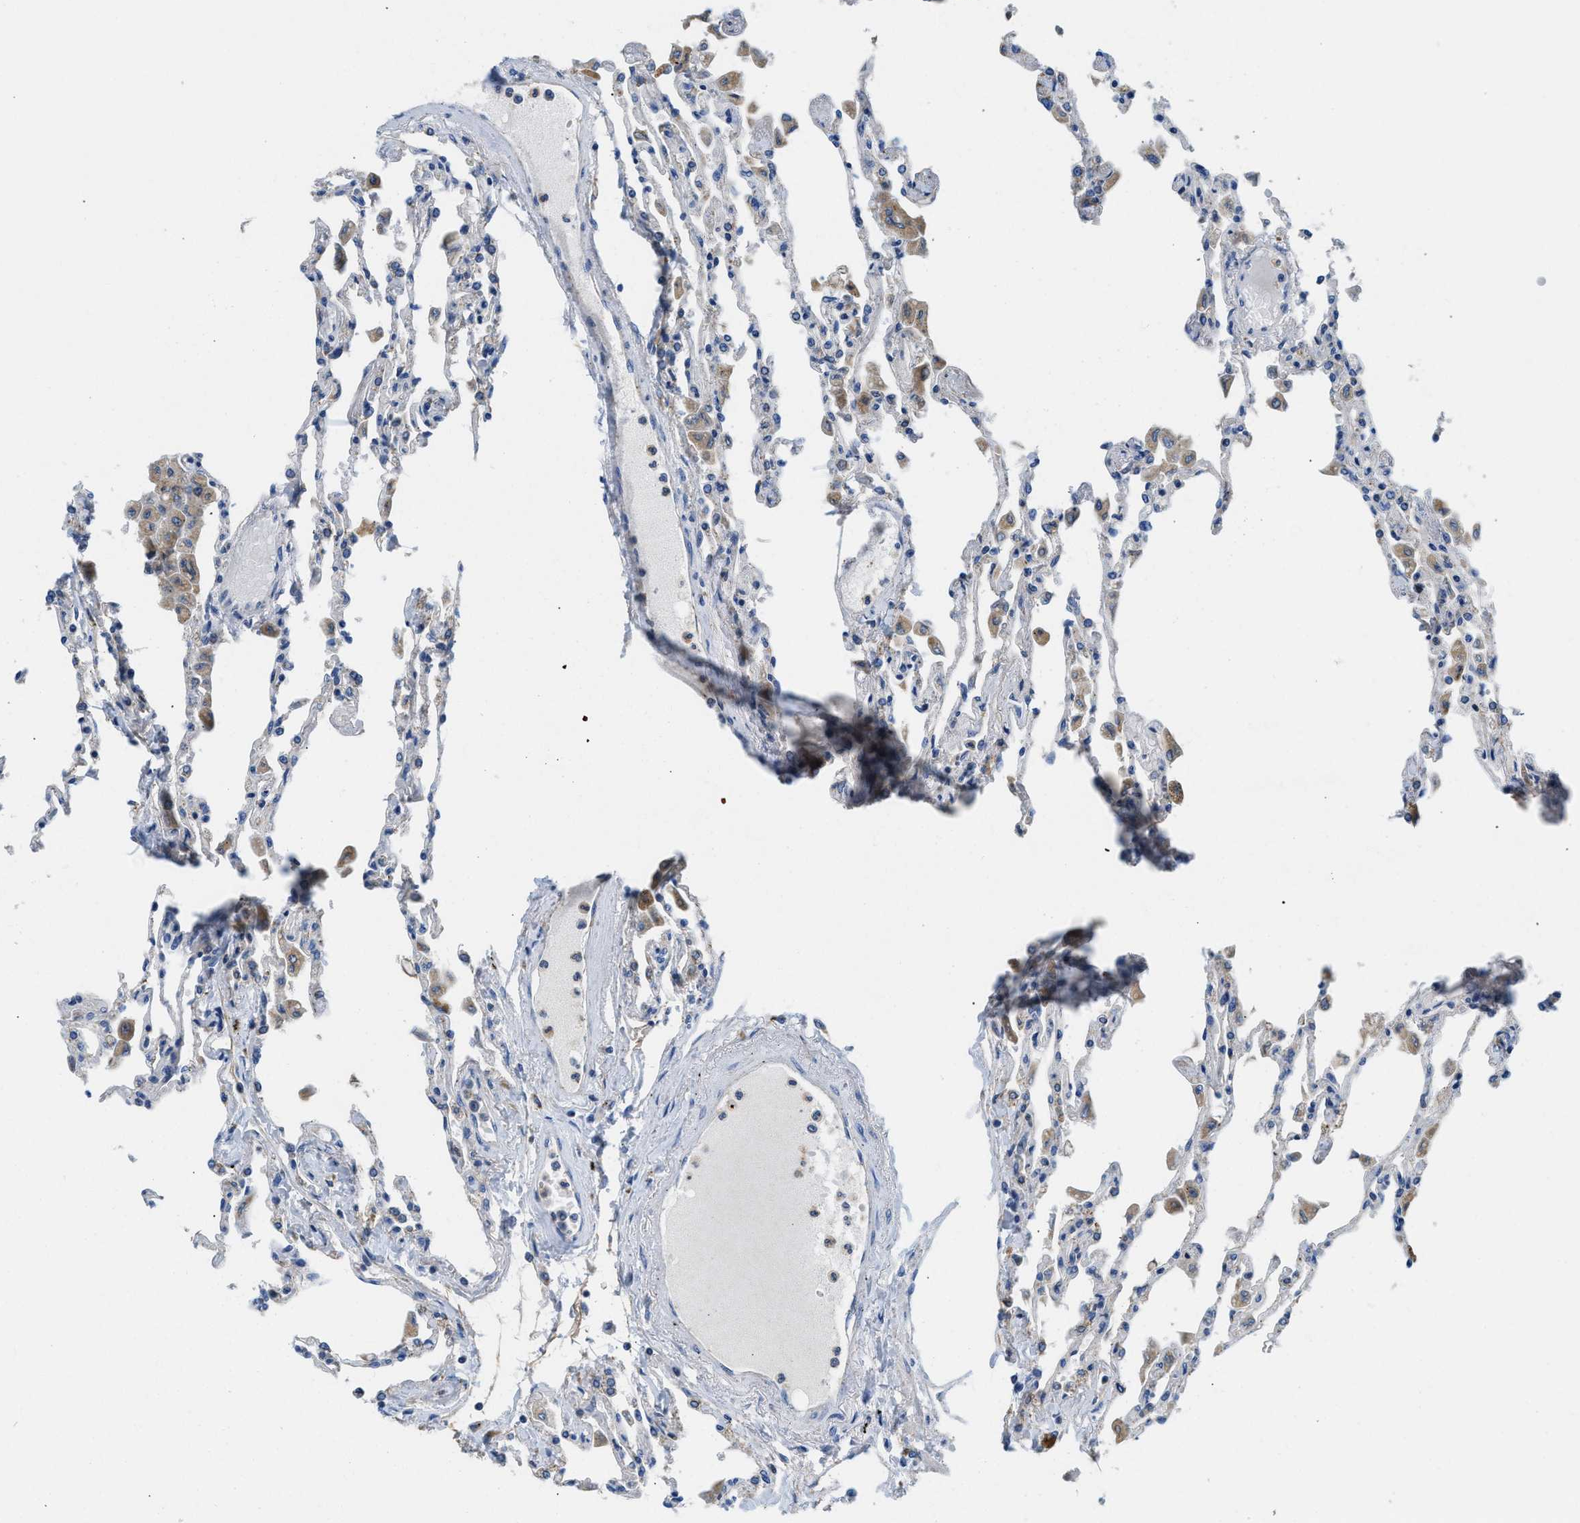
{"staining": {"intensity": "negative", "quantity": "none", "location": "none"}, "tissue": "lung", "cell_type": "Alveolar cells", "image_type": "normal", "snomed": [{"axis": "morphology", "description": "Normal tissue, NOS"}, {"axis": "topography", "description": "Bronchus"}, {"axis": "topography", "description": "Lung"}], "caption": "Immunohistochemistry (IHC) photomicrograph of benign lung: human lung stained with DAB reveals no significant protein positivity in alveolar cells. Nuclei are stained in blue.", "gene": "SLC25A13", "patient": {"sex": "female", "age": 49}}